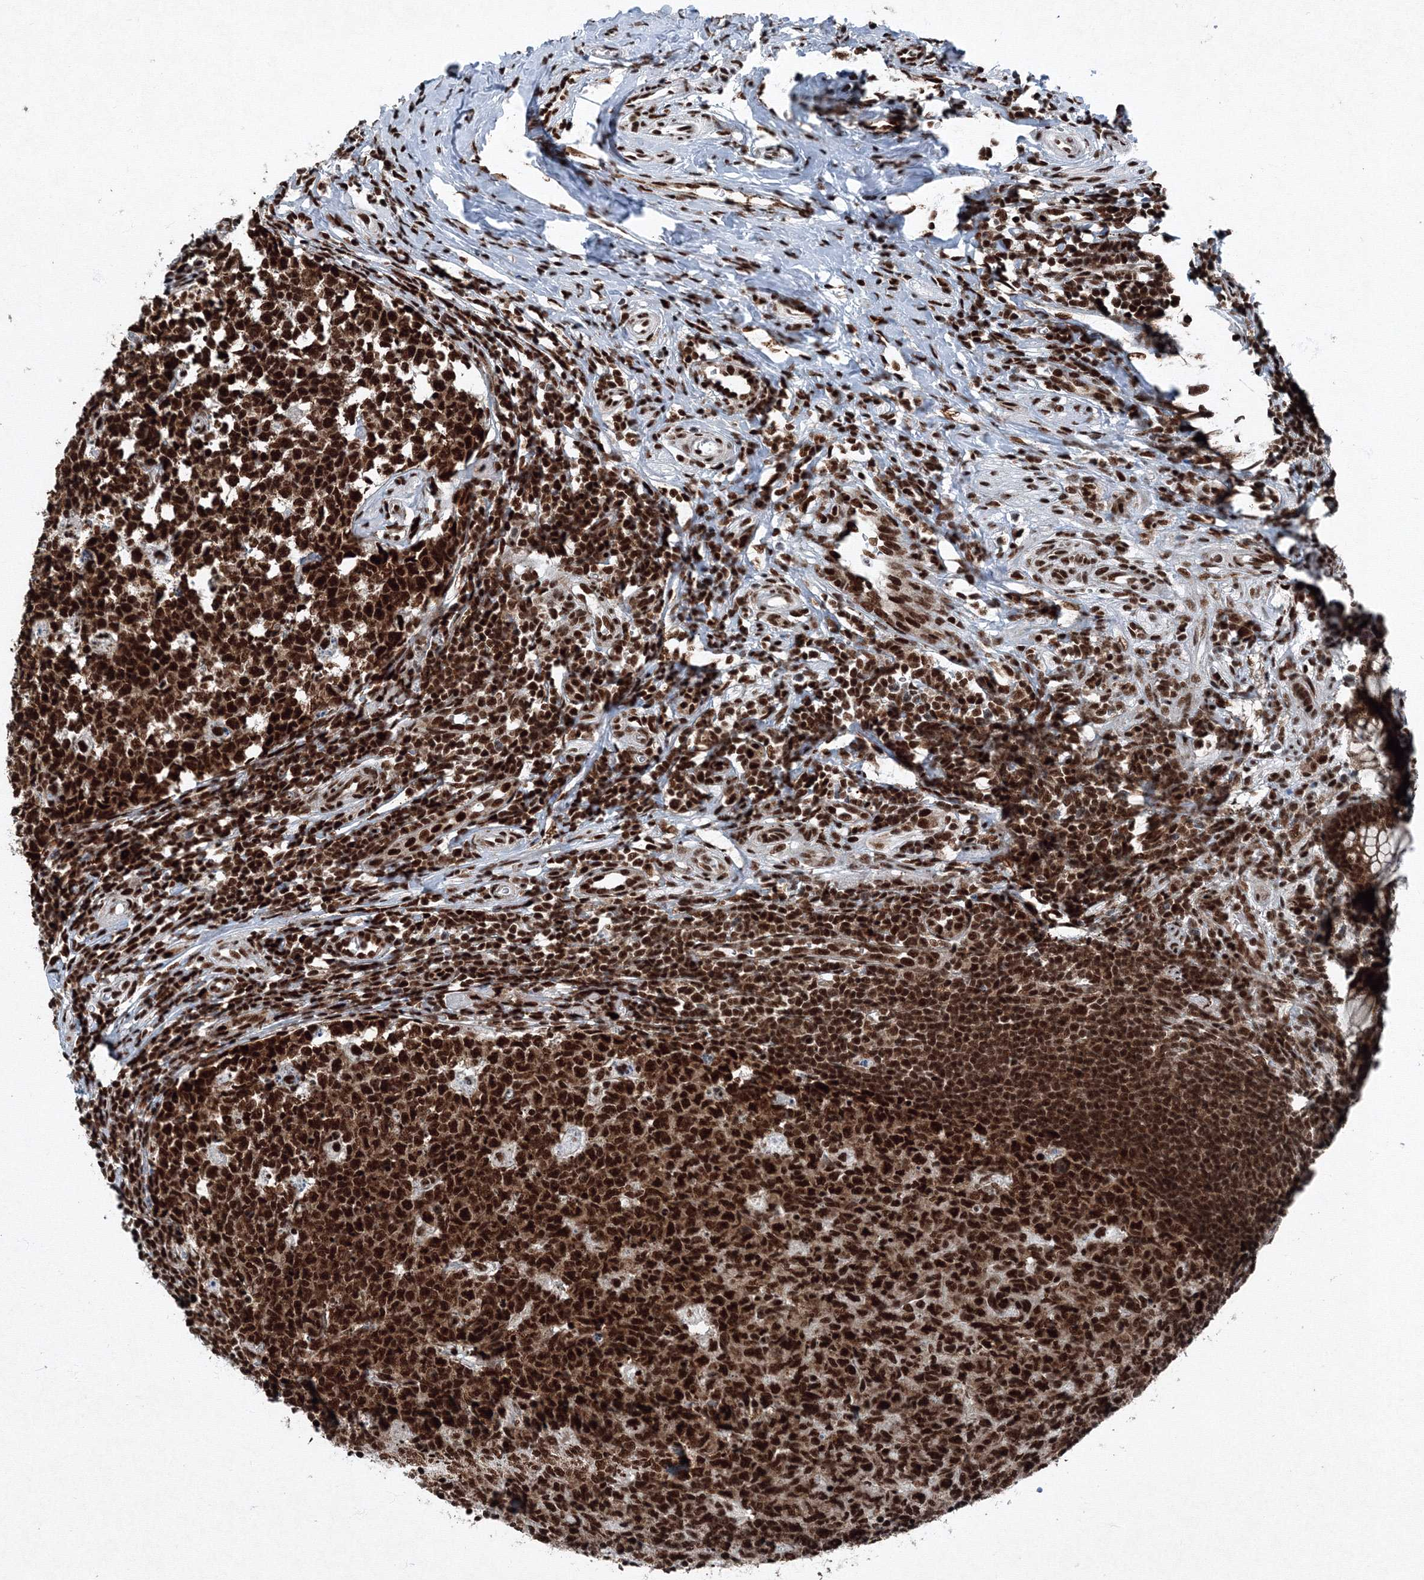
{"staining": {"intensity": "strong", "quantity": ">75%", "location": "nuclear"}, "tissue": "appendix", "cell_type": "Glandular cells", "image_type": "normal", "snomed": [{"axis": "morphology", "description": "Normal tissue, NOS"}, {"axis": "topography", "description": "Appendix"}], "caption": "High-power microscopy captured an immunohistochemistry histopathology image of unremarkable appendix, revealing strong nuclear positivity in approximately >75% of glandular cells.", "gene": "SNRPC", "patient": {"sex": "male", "age": 14}}